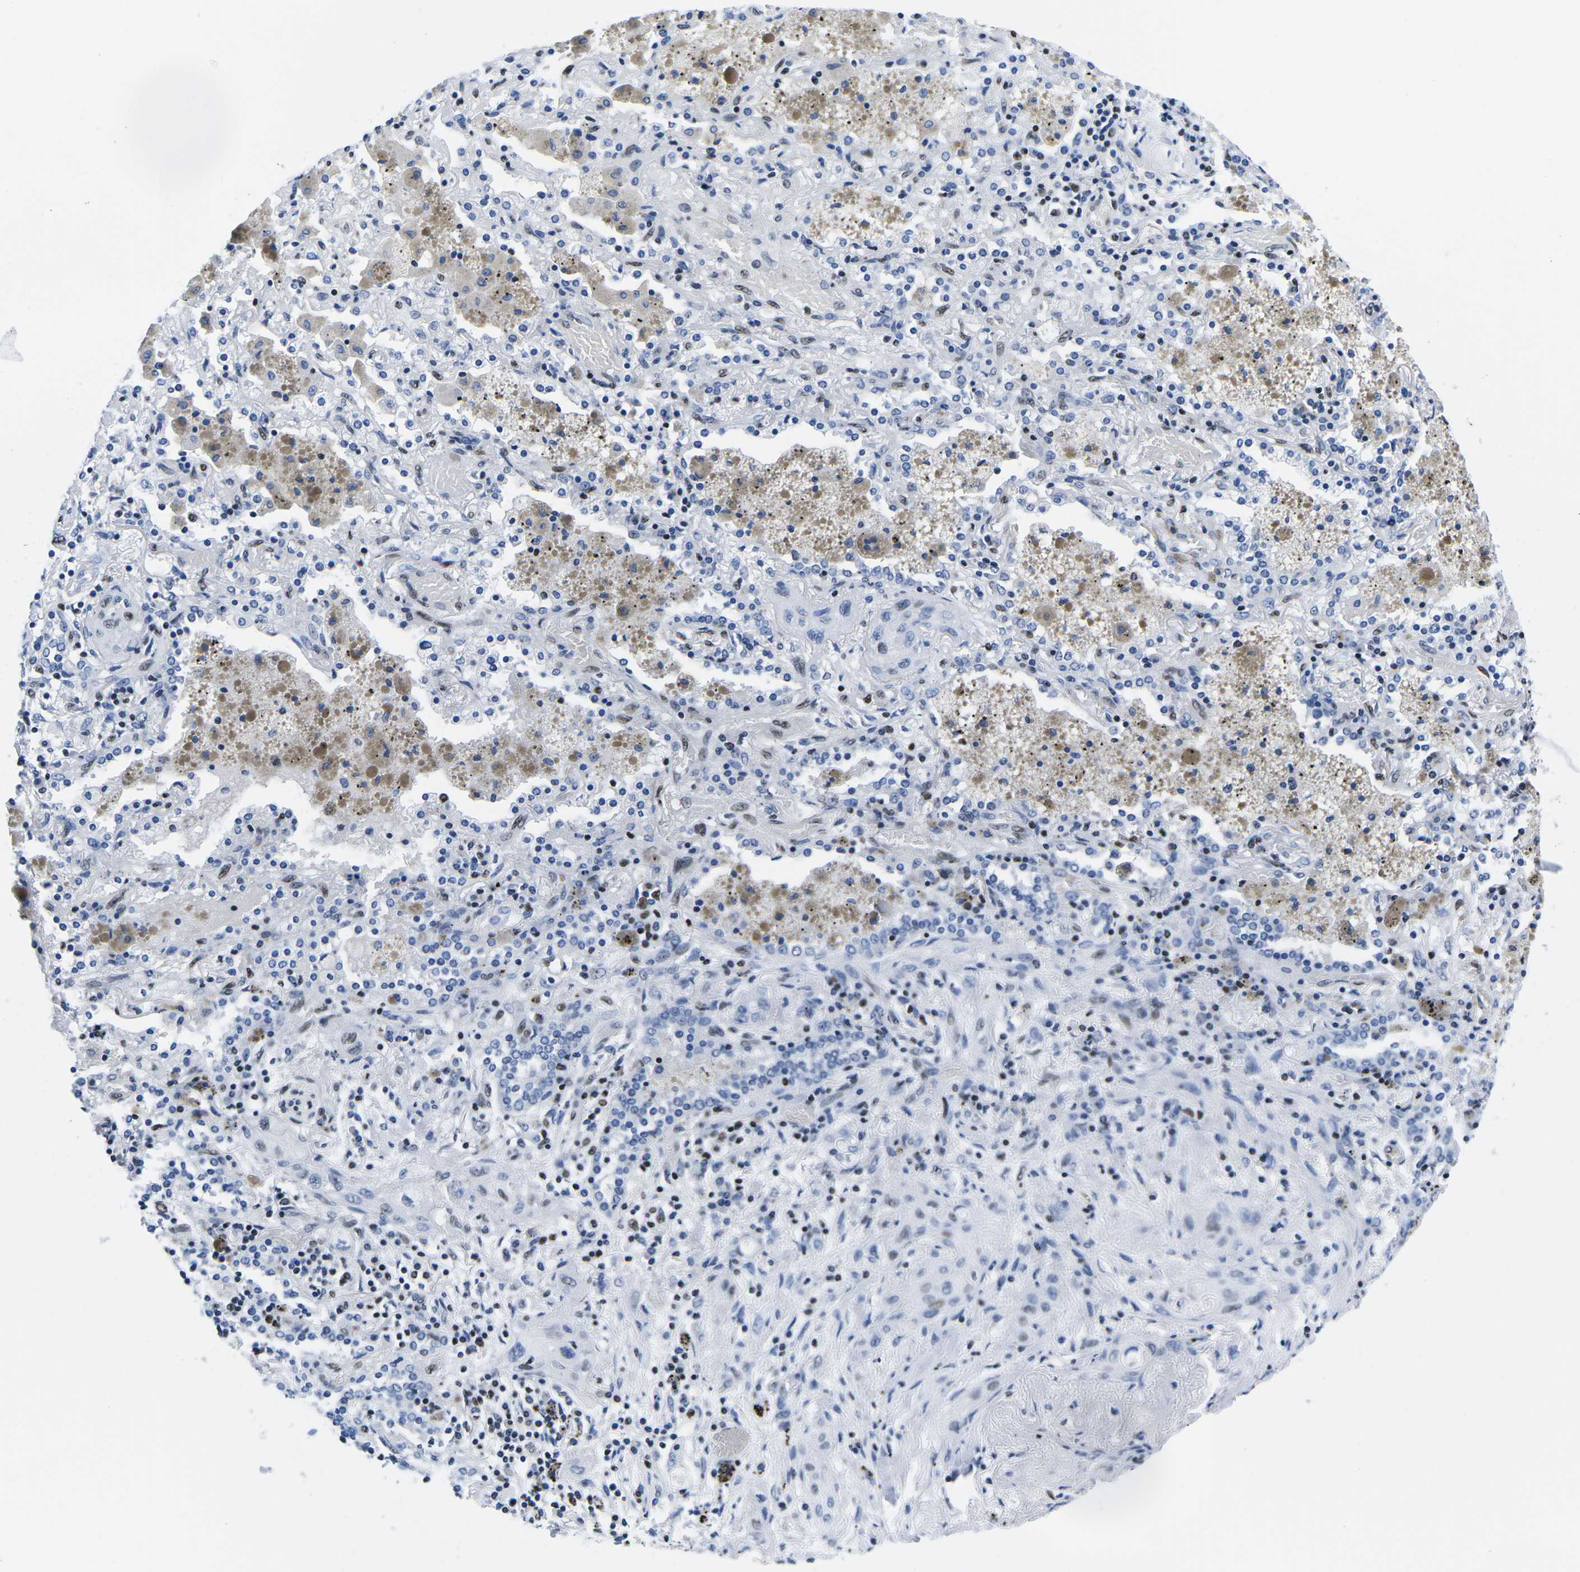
{"staining": {"intensity": "weak", "quantity": "<25%", "location": "nuclear"}, "tissue": "lung cancer", "cell_type": "Tumor cells", "image_type": "cancer", "snomed": [{"axis": "morphology", "description": "Squamous cell carcinoma, NOS"}, {"axis": "topography", "description": "Lung"}], "caption": "DAB immunohistochemical staining of squamous cell carcinoma (lung) reveals no significant positivity in tumor cells.", "gene": "ATF1", "patient": {"sex": "female", "age": 47}}